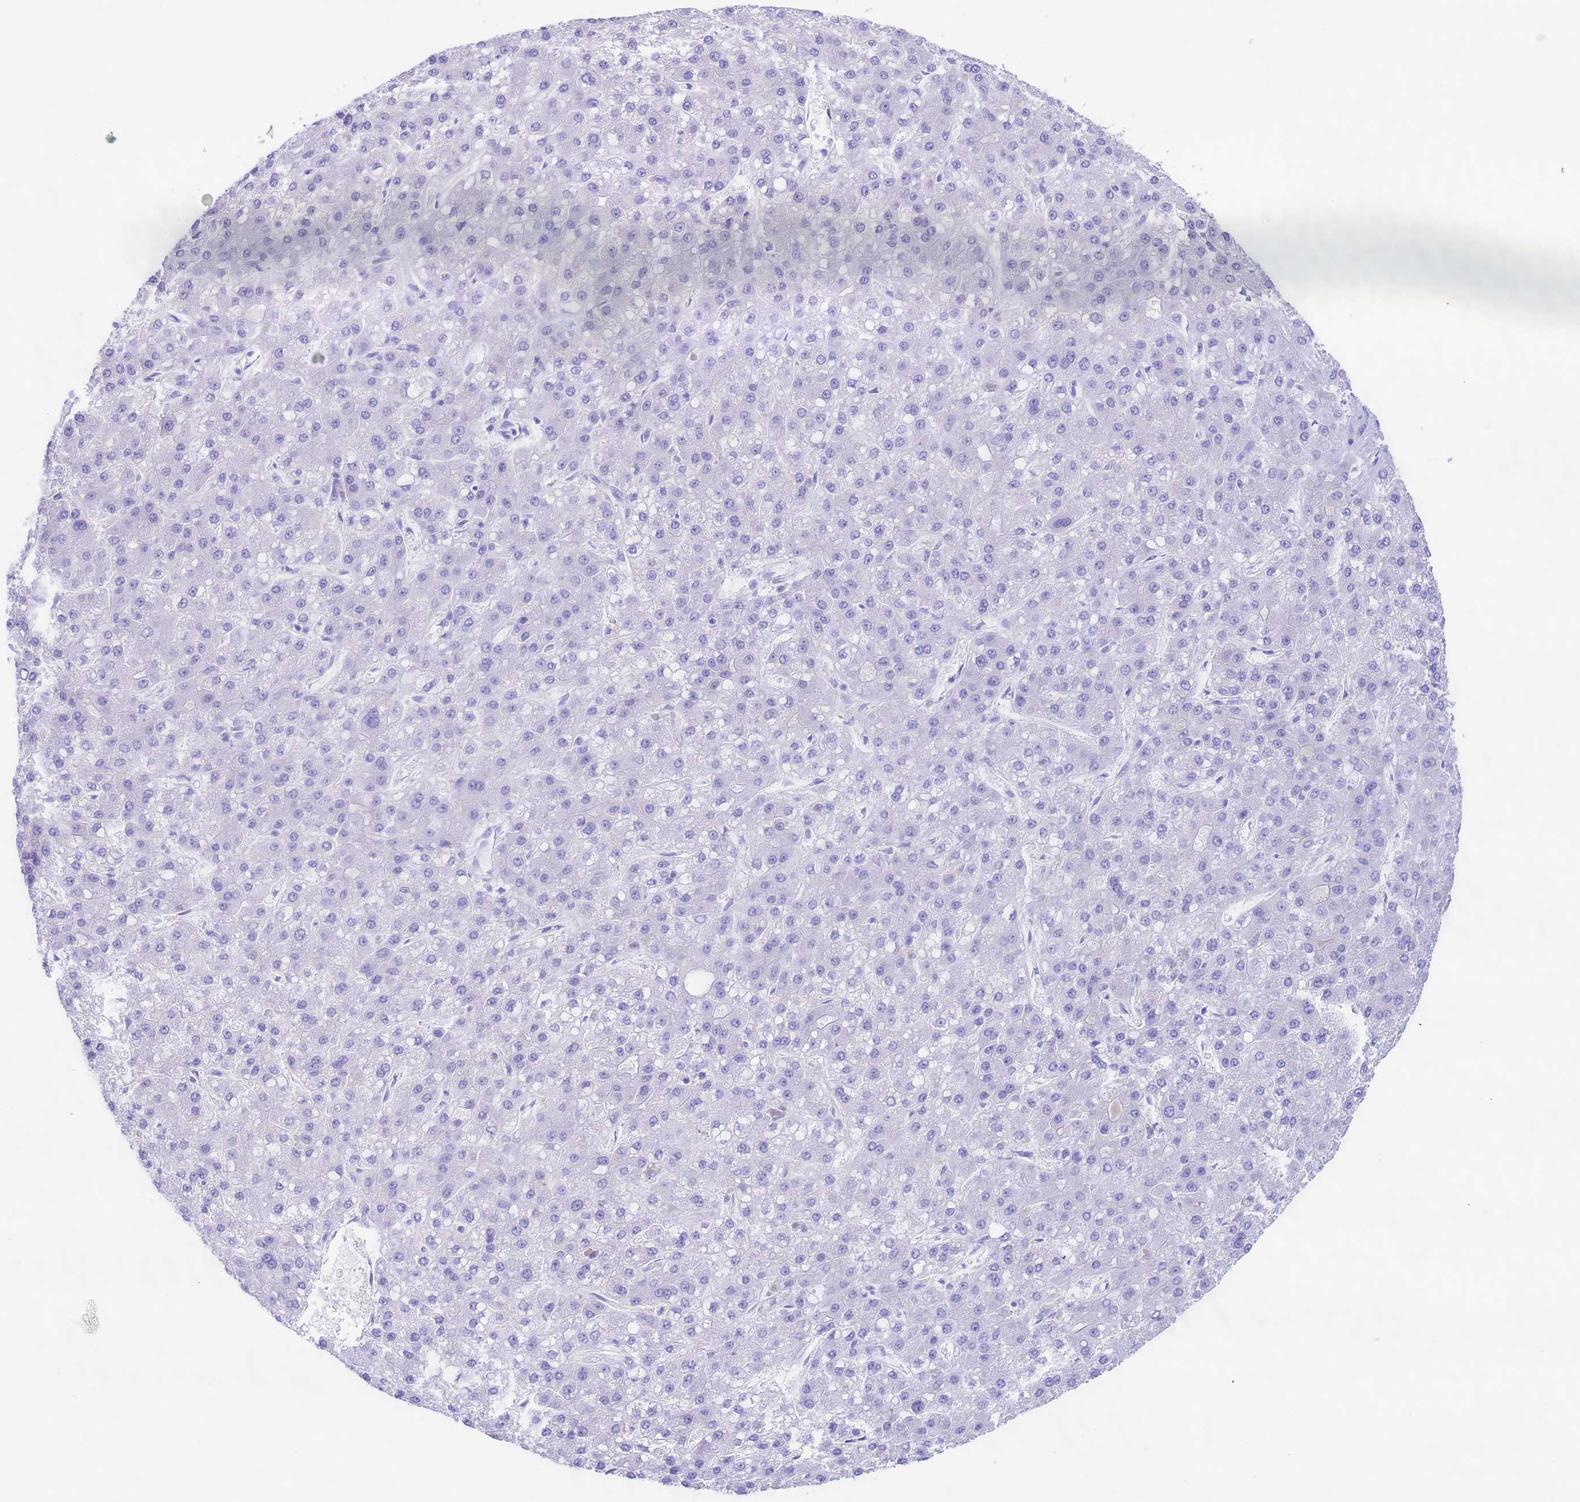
{"staining": {"intensity": "negative", "quantity": "none", "location": "none"}, "tissue": "liver cancer", "cell_type": "Tumor cells", "image_type": "cancer", "snomed": [{"axis": "morphology", "description": "Carcinoma, Hepatocellular, NOS"}, {"axis": "topography", "description": "Liver"}], "caption": "Tumor cells are negative for brown protein staining in liver cancer.", "gene": "USP38", "patient": {"sex": "male", "age": 67}}